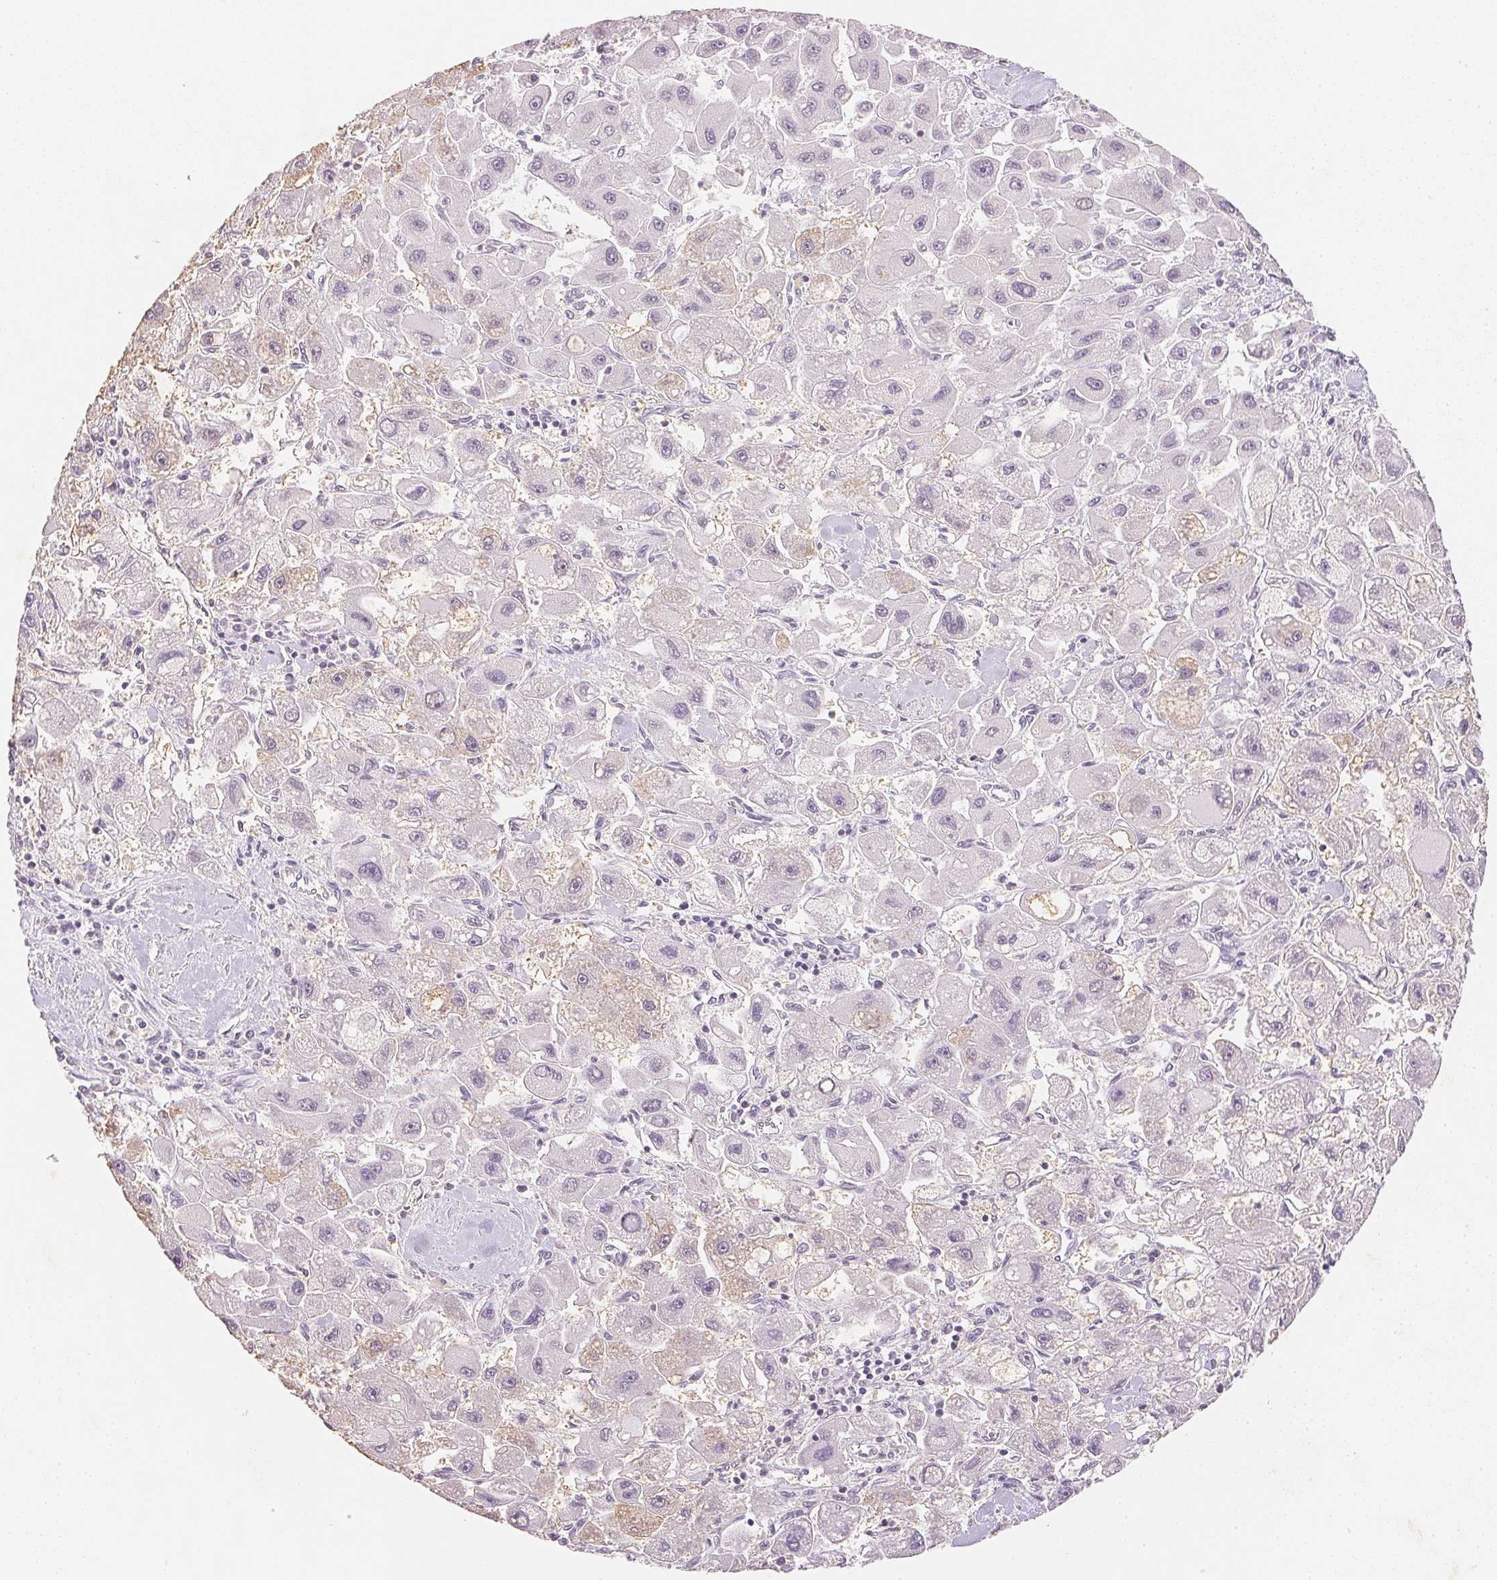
{"staining": {"intensity": "negative", "quantity": "none", "location": "none"}, "tissue": "liver cancer", "cell_type": "Tumor cells", "image_type": "cancer", "snomed": [{"axis": "morphology", "description": "Carcinoma, Hepatocellular, NOS"}, {"axis": "topography", "description": "Liver"}], "caption": "This is an immunohistochemistry (IHC) image of liver hepatocellular carcinoma. There is no staining in tumor cells.", "gene": "SMTN", "patient": {"sex": "male", "age": 24}}